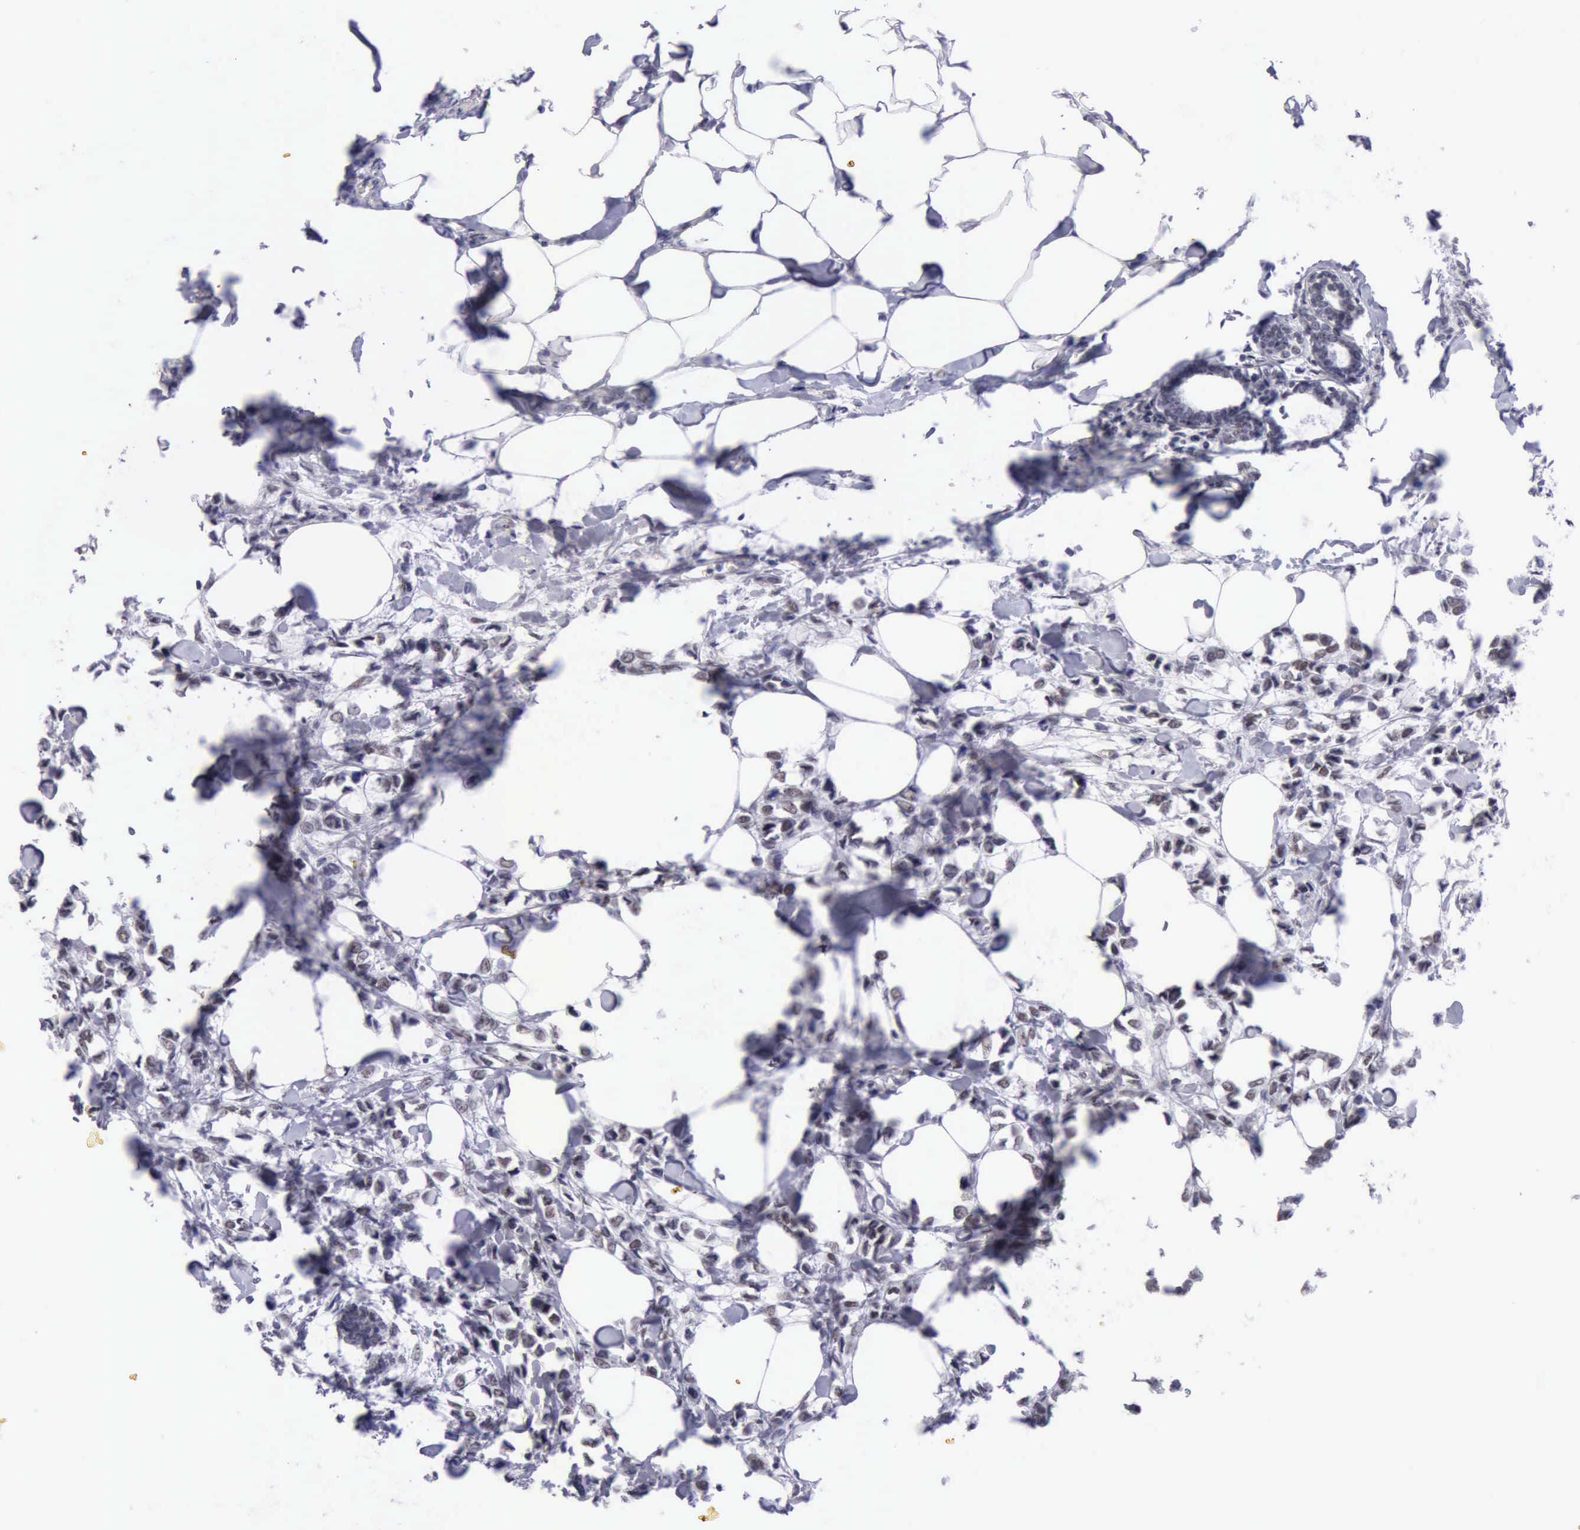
{"staining": {"intensity": "weak", "quantity": "25%-75%", "location": "nuclear"}, "tissue": "breast cancer", "cell_type": "Tumor cells", "image_type": "cancer", "snomed": [{"axis": "morphology", "description": "Lobular carcinoma"}, {"axis": "topography", "description": "Breast"}], "caption": "DAB (3,3'-diaminobenzidine) immunohistochemical staining of breast lobular carcinoma exhibits weak nuclear protein expression in about 25%-75% of tumor cells.", "gene": "EP300", "patient": {"sex": "female", "age": 51}}